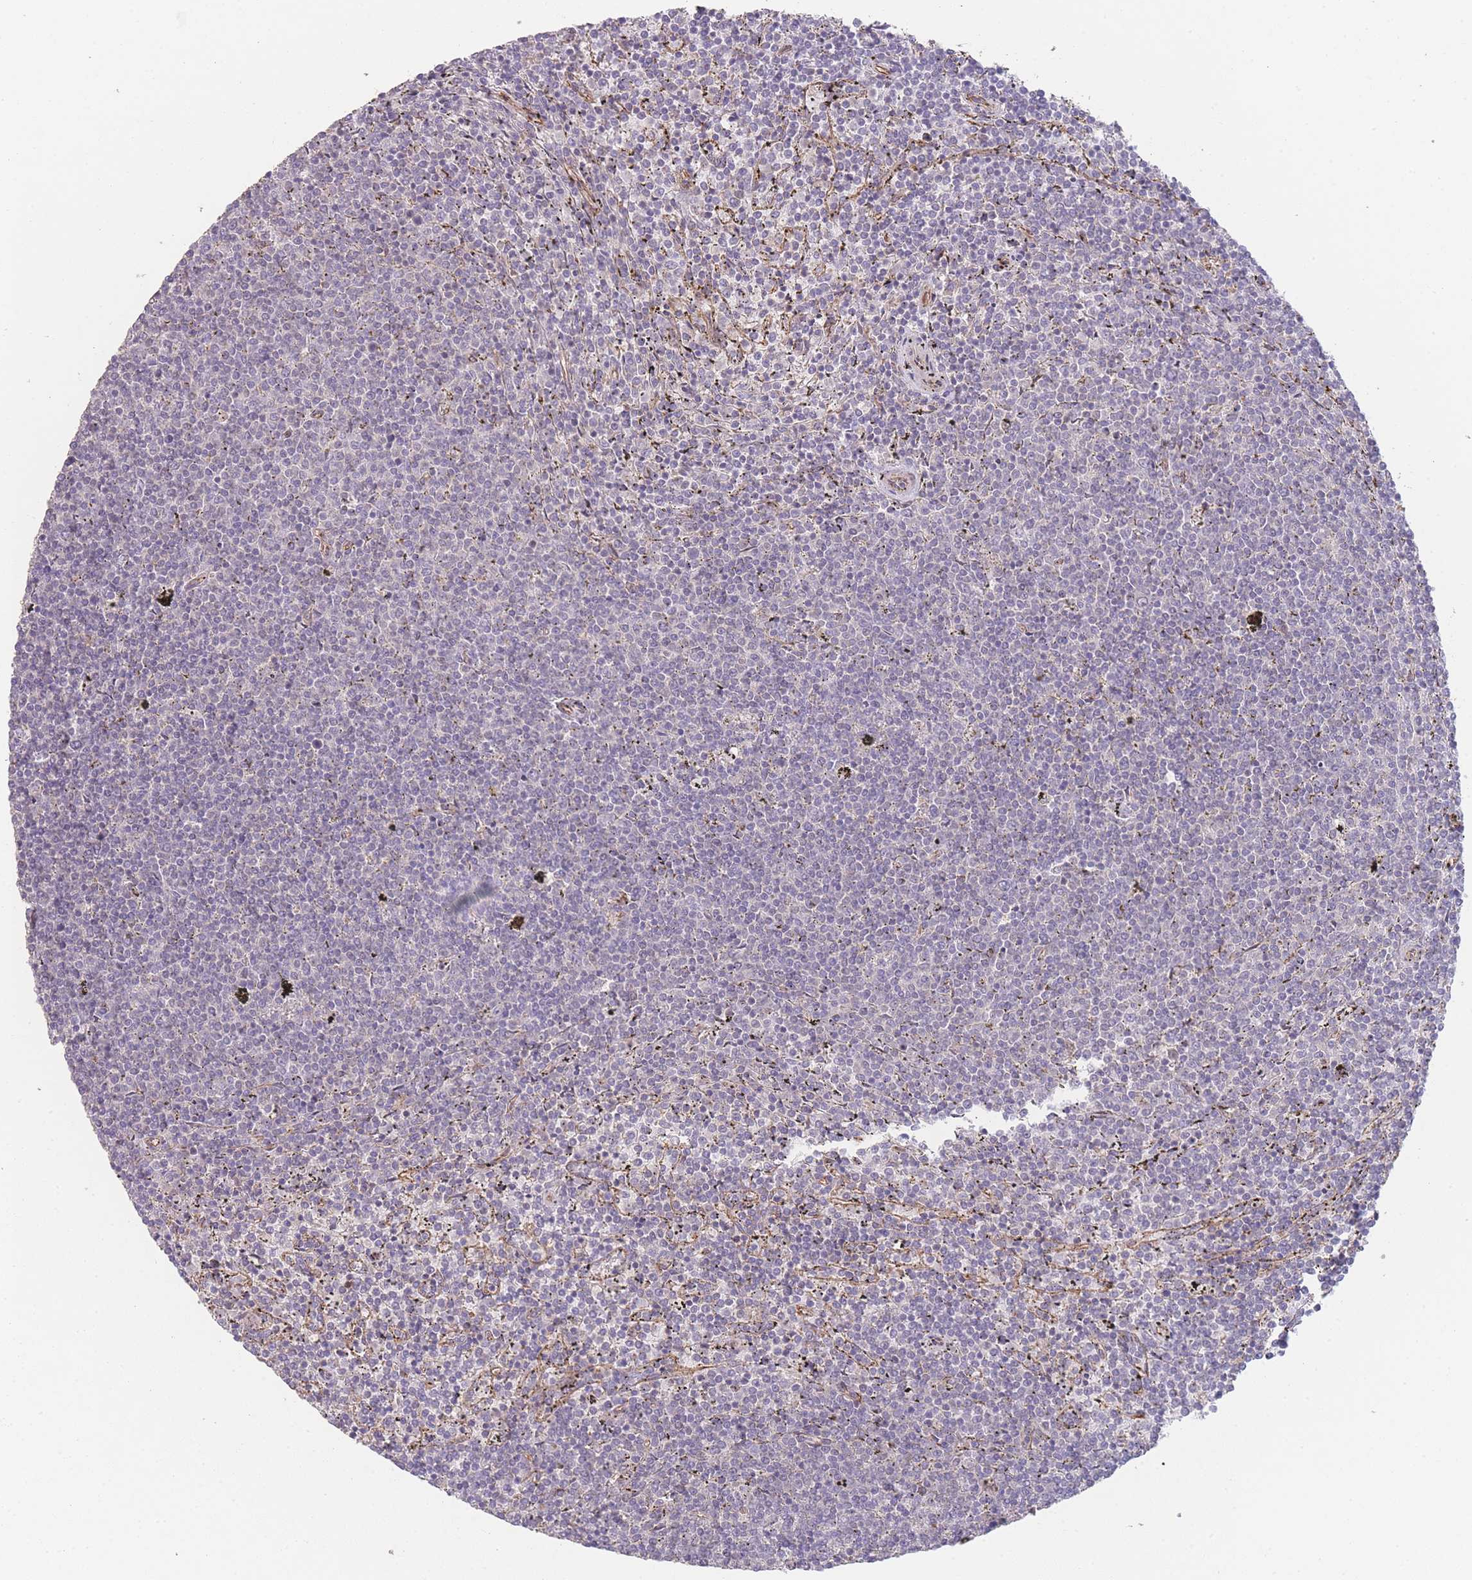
{"staining": {"intensity": "negative", "quantity": "none", "location": "none"}, "tissue": "lymphoma", "cell_type": "Tumor cells", "image_type": "cancer", "snomed": [{"axis": "morphology", "description": "Malignant lymphoma, non-Hodgkin's type, Low grade"}, {"axis": "topography", "description": "Spleen"}], "caption": "This is a image of immunohistochemistry staining of low-grade malignant lymphoma, non-Hodgkin's type, which shows no positivity in tumor cells.", "gene": "PXMP4", "patient": {"sex": "female", "age": 50}}